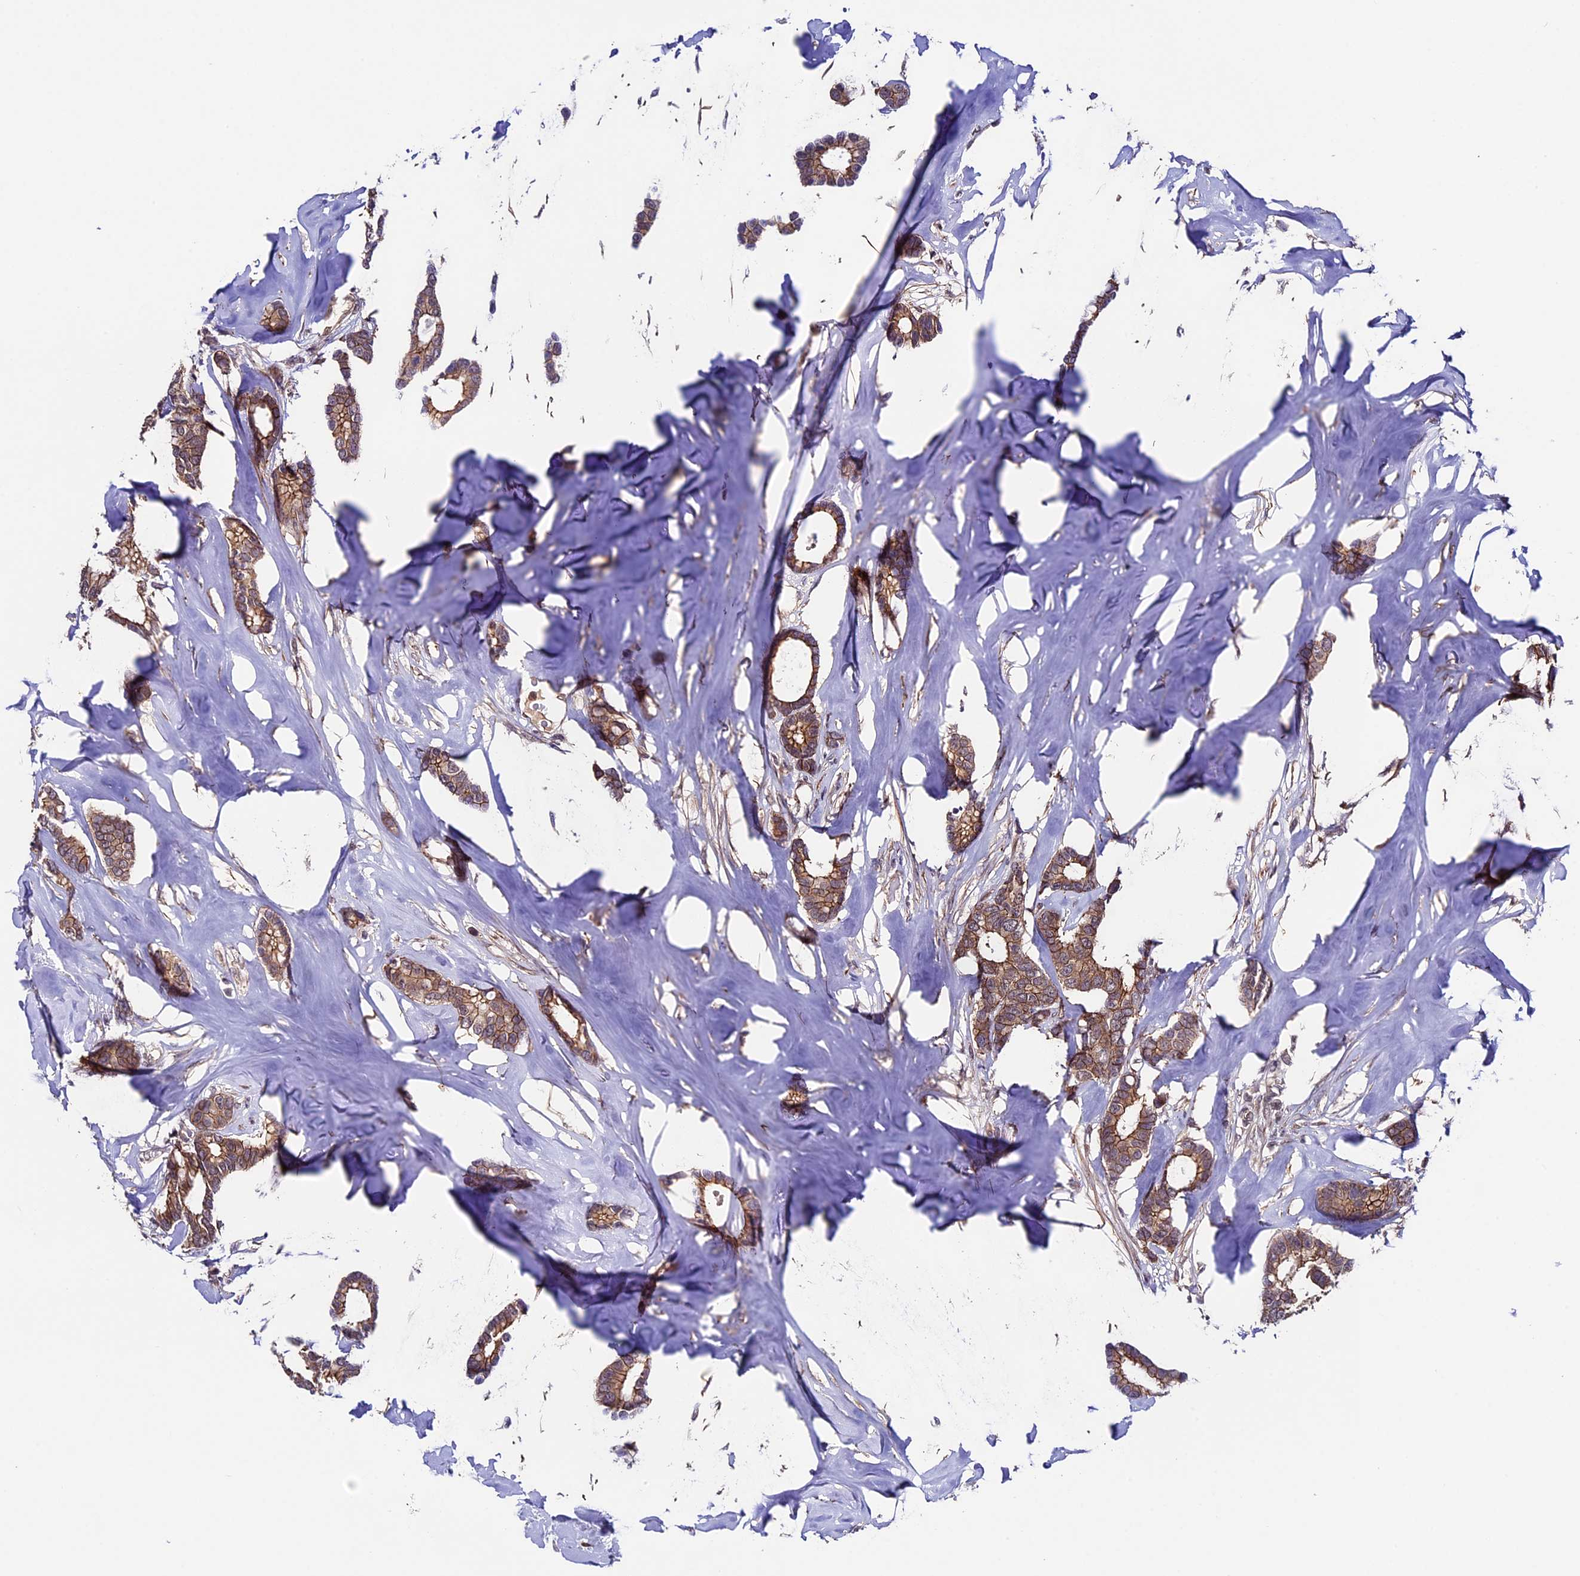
{"staining": {"intensity": "moderate", "quantity": ">75%", "location": "cytoplasmic/membranous,nuclear"}, "tissue": "breast cancer", "cell_type": "Tumor cells", "image_type": "cancer", "snomed": [{"axis": "morphology", "description": "Duct carcinoma"}, {"axis": "topography", "description": "Breast"}], "caption": "The image exhibits staining of intraductal carcinoma (breast), revealing moderate cytoplasmic/membranous and nuclear protein positivity (brown color) within tumor cells.", "gene": "SIPA1L3", "patient": {"sex": "female", "age": 87}}